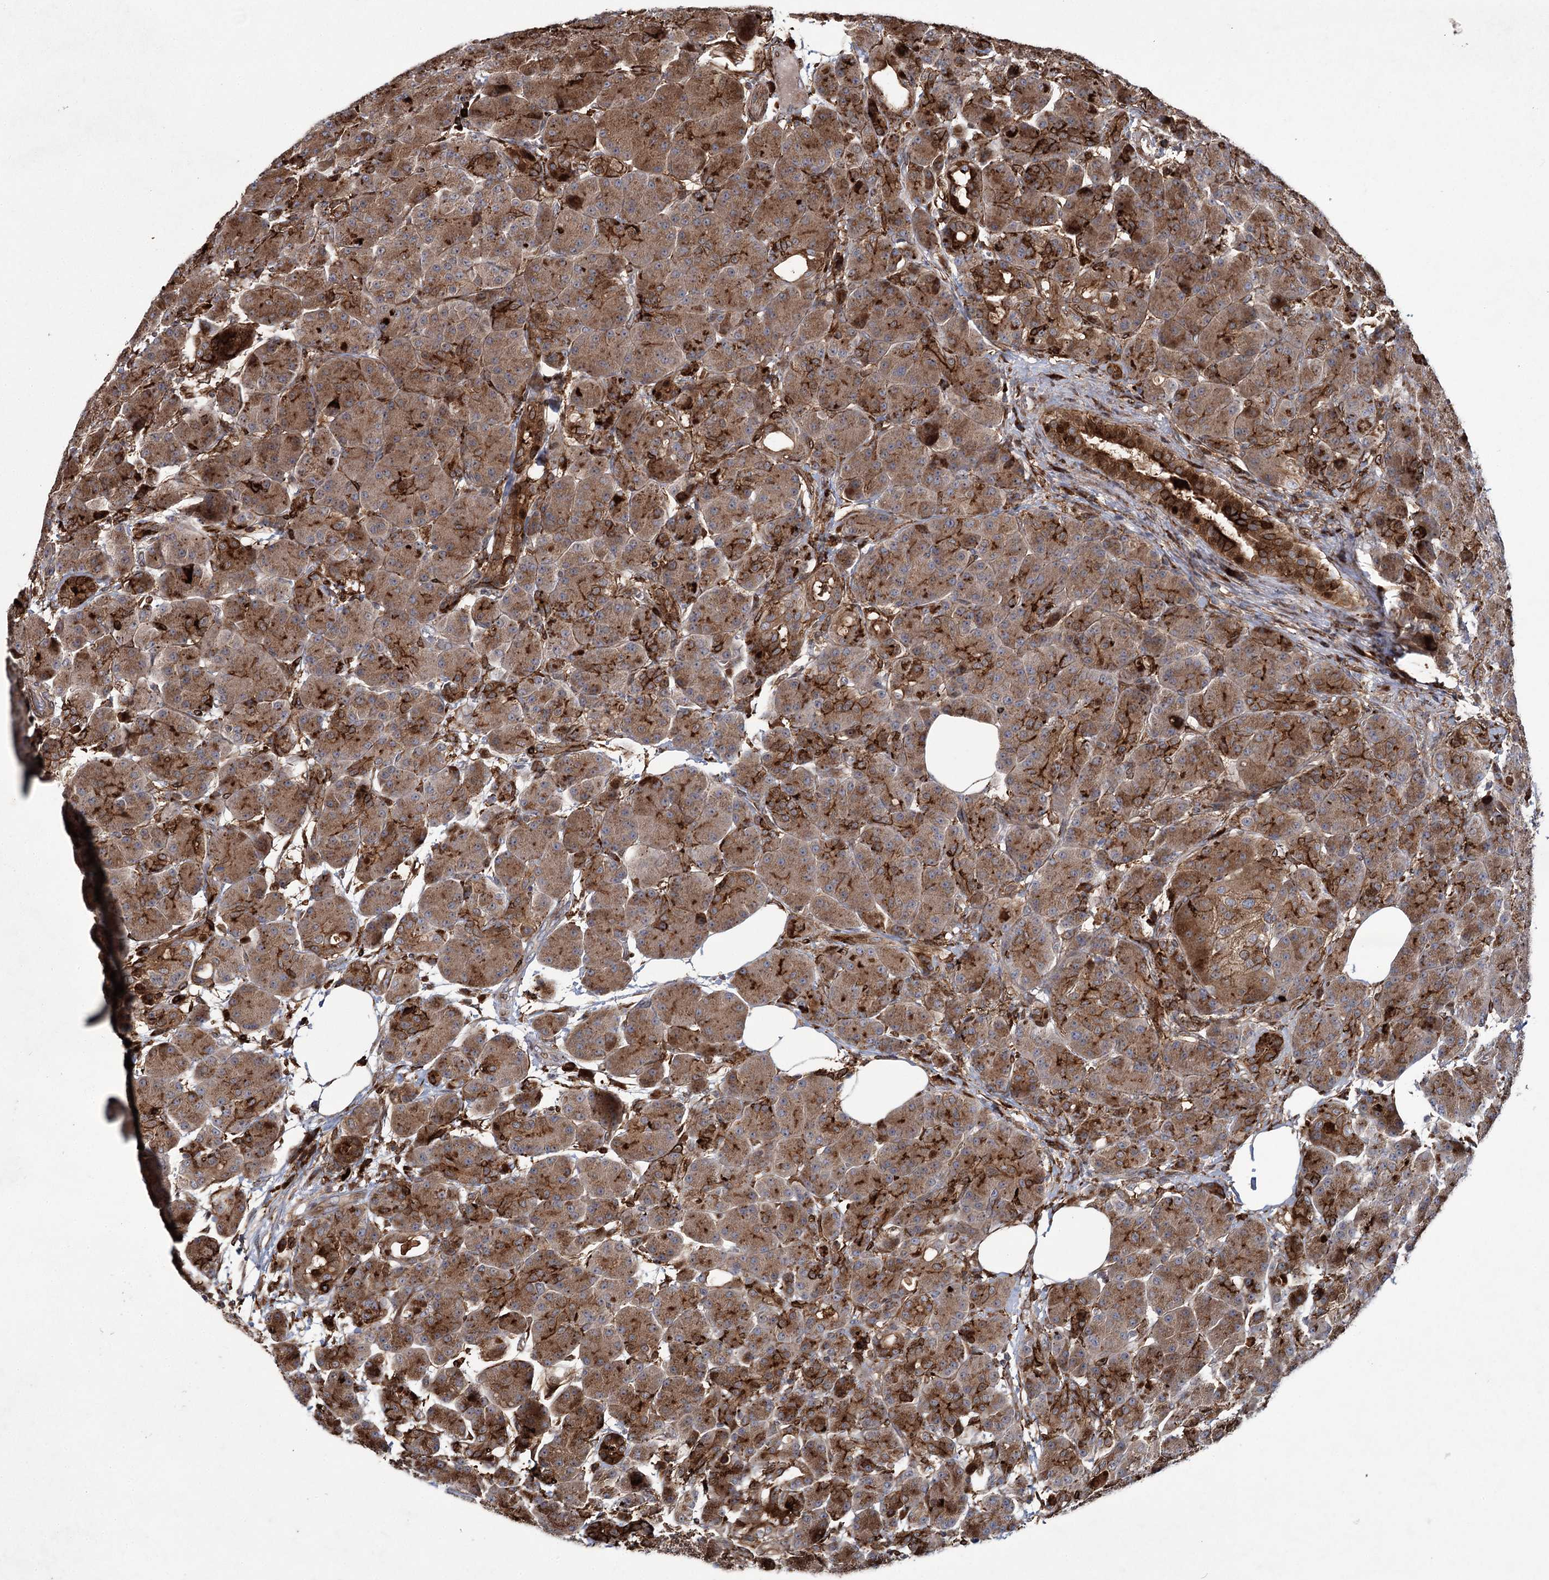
{"staining": {"intensity": "strong", "quantity": "25%-75%", "location": "cytoplasmic/membranous"}, "tissue": "pancreas", "cell_type": "Exocrine glandular cells", "image_type": "normal", "snomed": [{"axis": "morphology", "description": "Normal tissue, NOS"}, {"axis": "topography", "description": "Pancreas"}], "caption": "DAB (3,3'-diaminobenzidine) immunohistochemical staining of benign human pancreas shows strong cytoplasmic/membranous protein expression in about 25%-75% of exocrine glandular cells.", "gene": "DCUN1D4", "patient": {"sex": "male", "age": 63}}